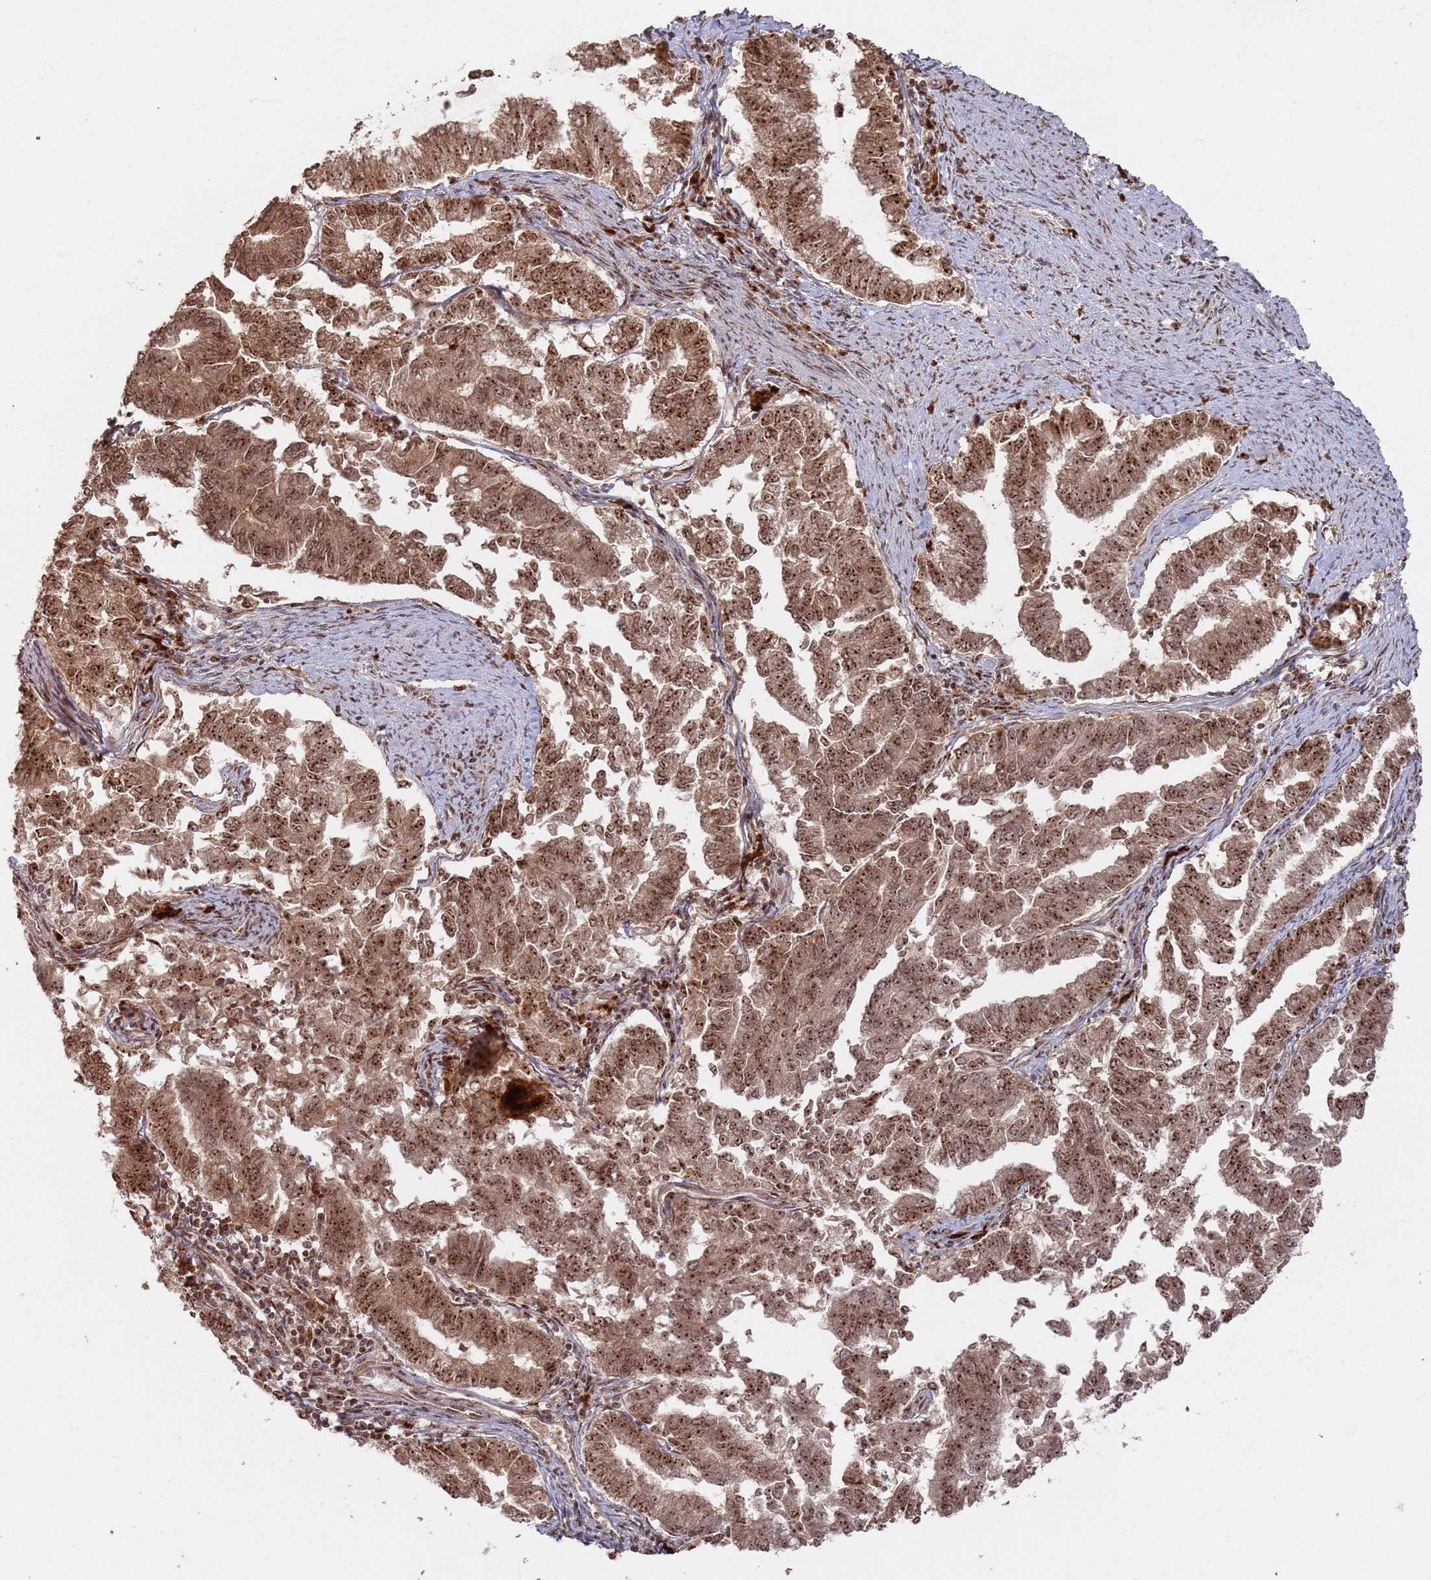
{"staining": {"intensity": "strong", "quantity": ">75%", "location": "nuclear"}, "tissue": "endometrial cancer", "cell_type": "Tumor cells", "image_type": "cancer", "snomed": [{"axis": "morphology", "description": "Adenocarcinoma, NOS"}, {"axis": "topography", "description": "Endometrium"}], "caption": "This is a micrograph of immunohistochemistry staining of endometrial cancer, which shows strong positivity in the nuclear of tumor cells.", "gene": "UTP11", "patient": {"sex": "female", "age": 79}}